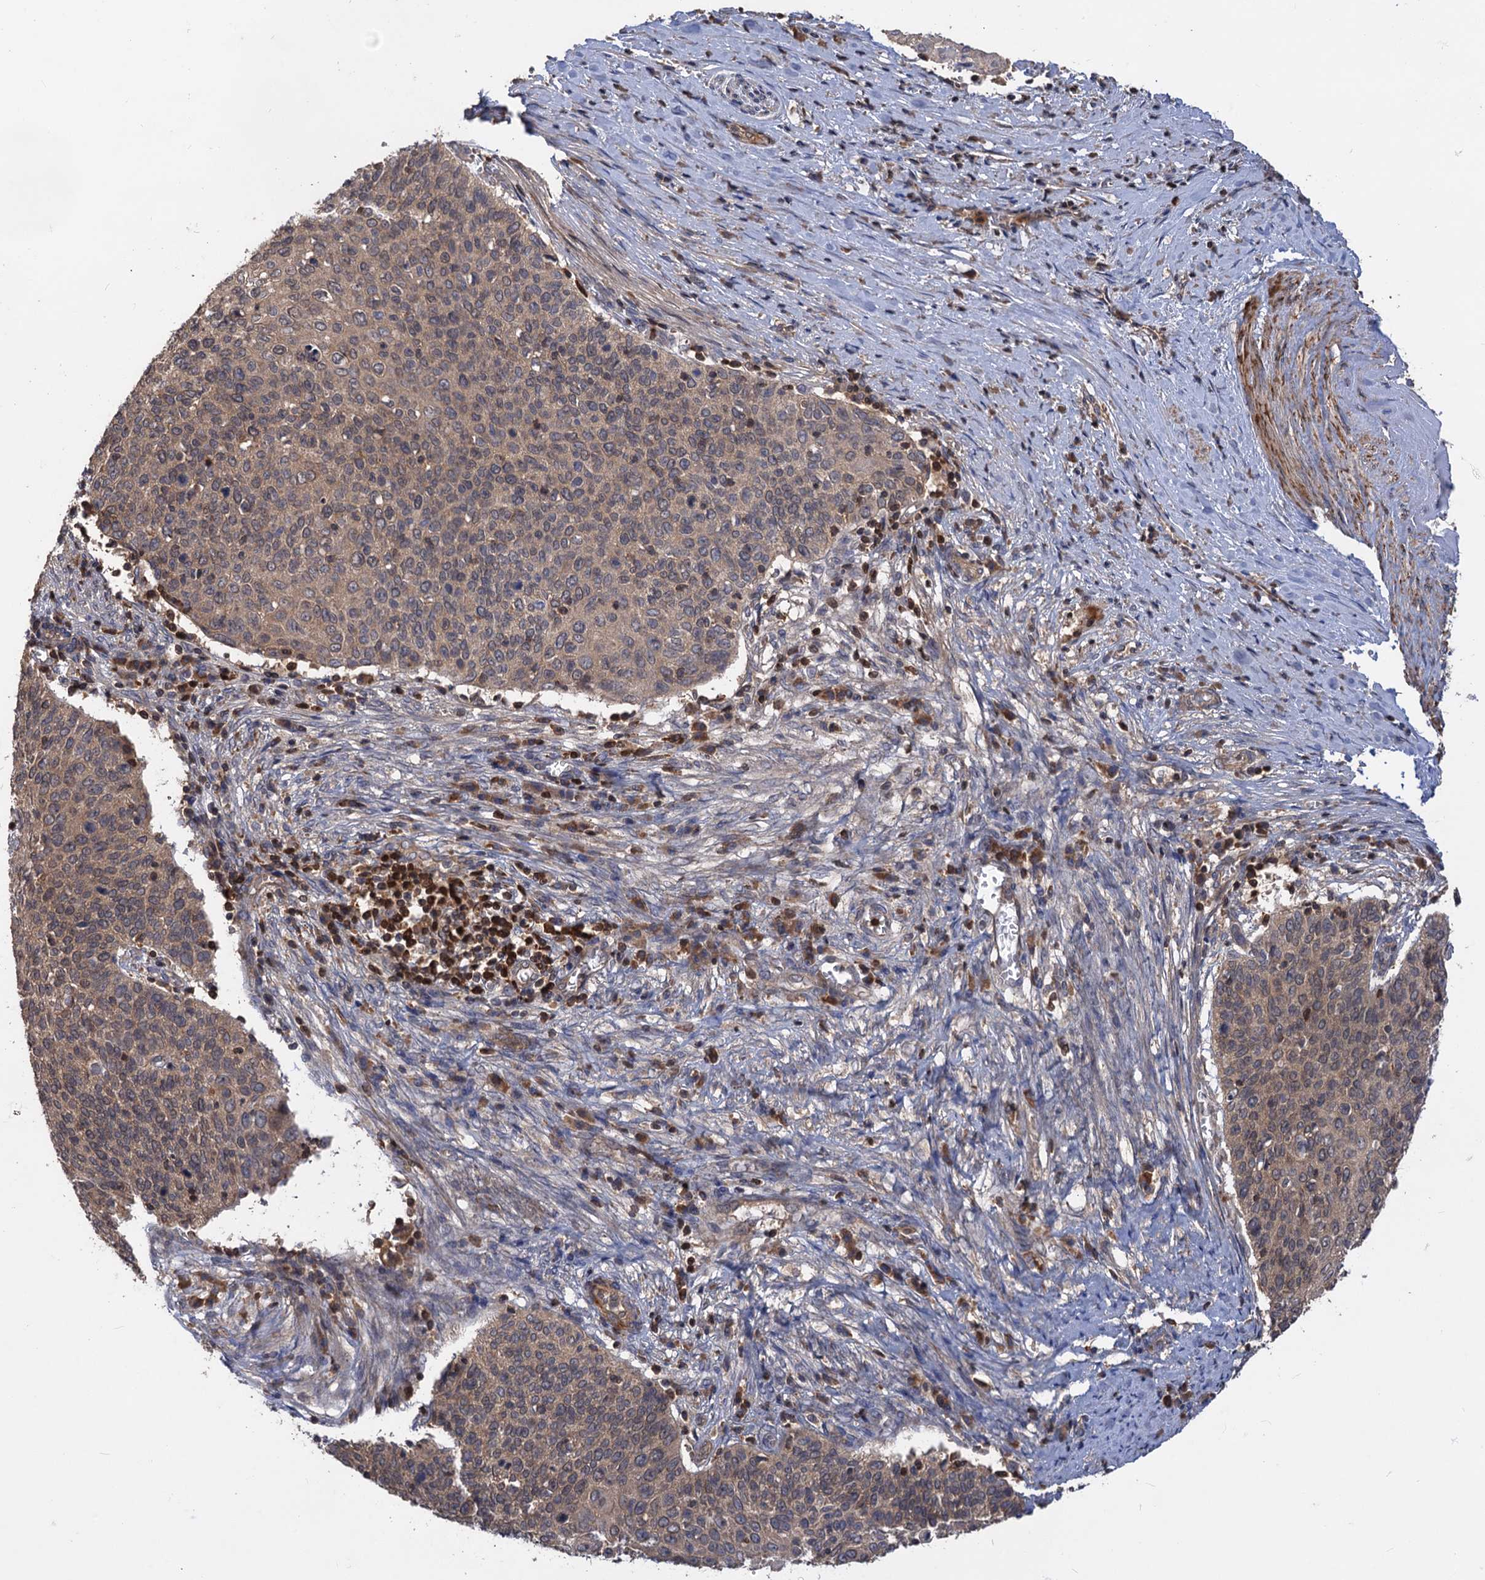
{"staining": {"intensity": "weak", "quantity": ">75%", "location": "cytoplasmic/membranous"}, "tissue": "cervical cancer", "cell_type": "Tumor cells", "image_type": "cancer", "snomed": [{"axis": "morphology", "description": "Squamous cell carcinoma, NOS"}, {"axis": "topography", "description": "Cervix"}], "caption": "Cervical squamous cell carcinoma stained with DAB immunohistochemistry reveals low levels of weak cytoplasmic/membranous positivity in approximately >75% of tumor cells.", "gene": "DGKA", "patient": {"sex": "female", "age": 39}}